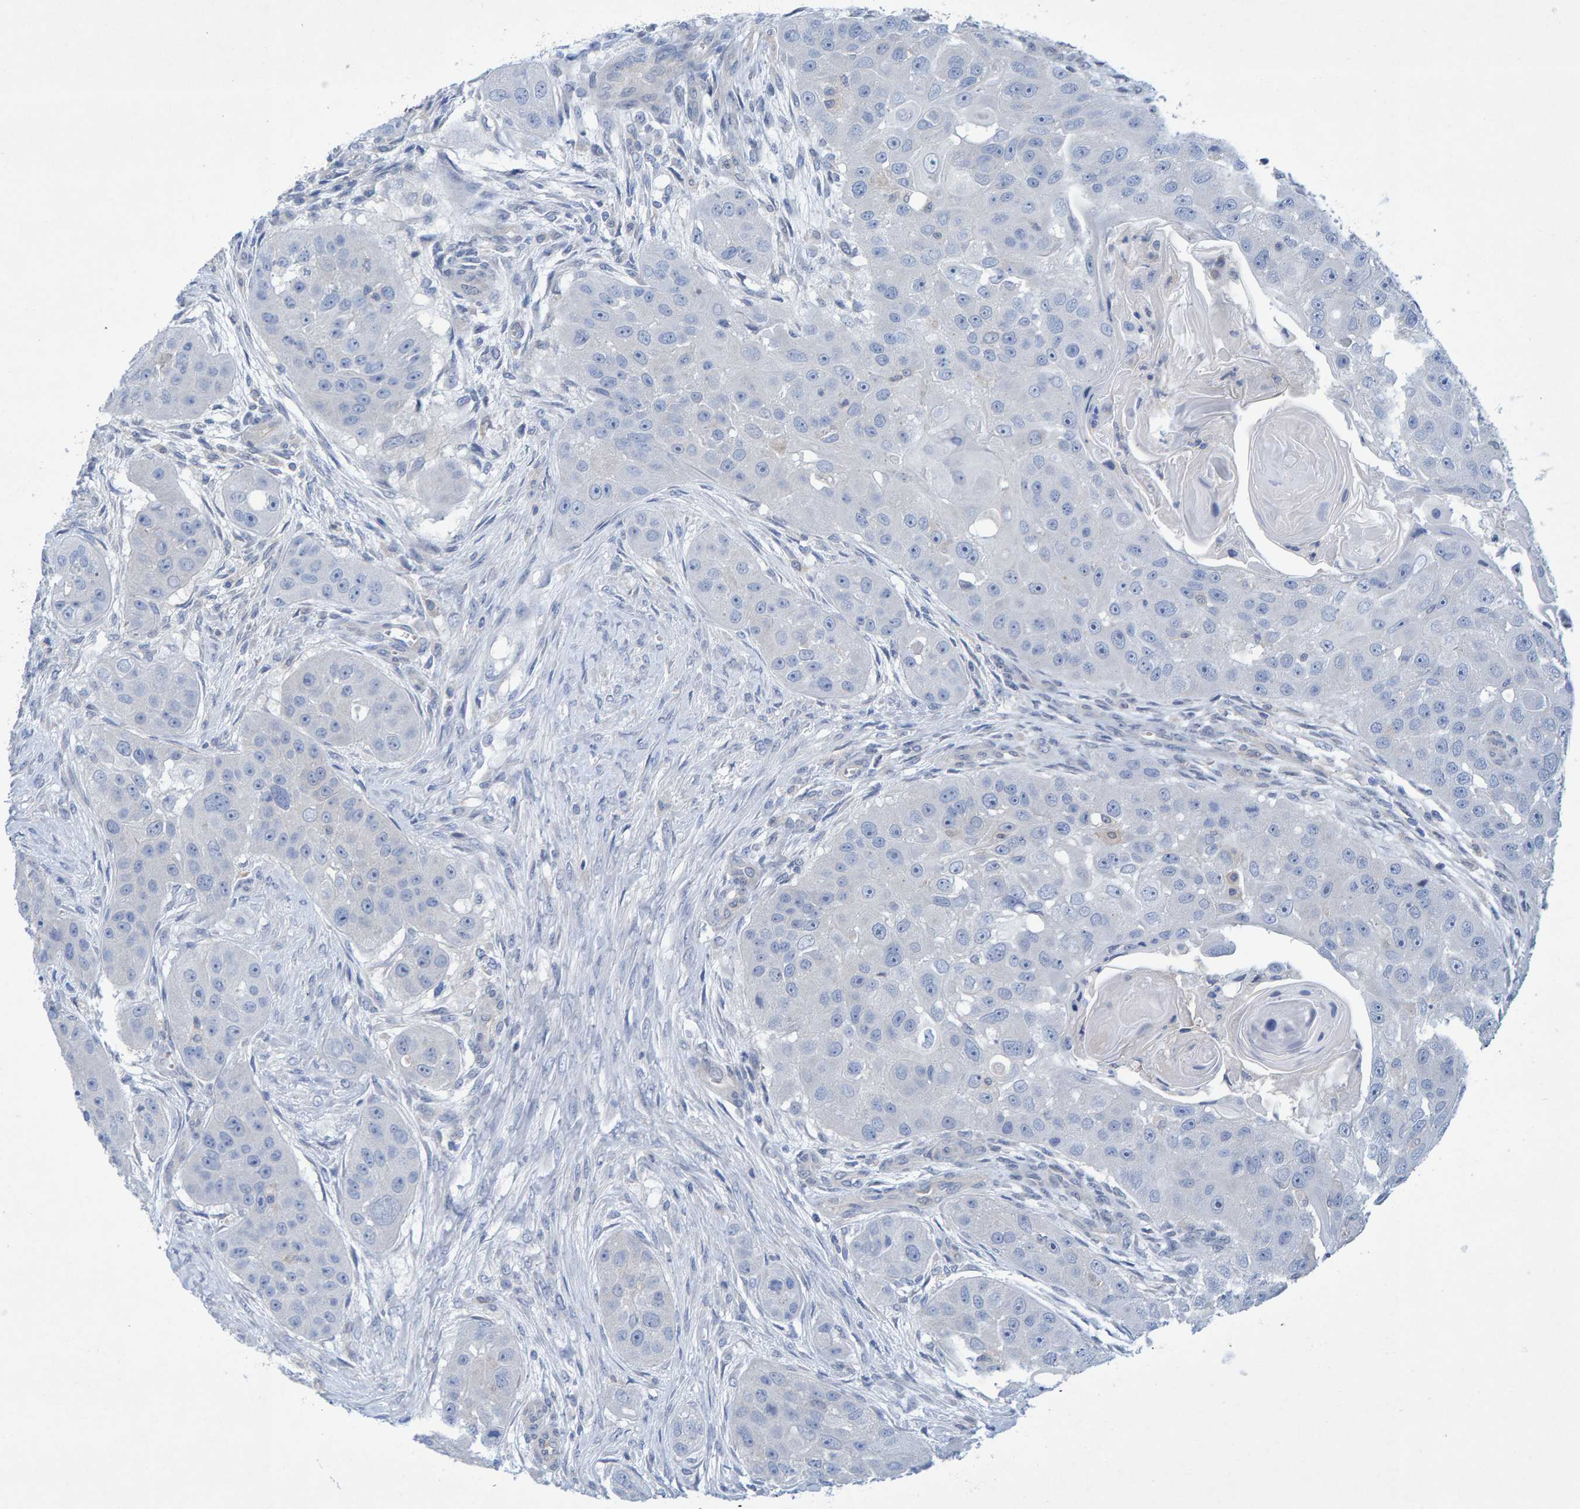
{"staining": {"intensity": "negative", "quantity": "none", "location": "none"}, "tissue": "head and neck cancer", "cell_type": "Tumor cells", "image_type": "cancer", "snomed": [{"axis": "morphology", "description": "Normal tissue, NOS"}, {"axis": "morphology", "description": "Squamous cell carcinoma, NOS"}, {"axis": "topography", "description": "Skeletal muscle"}, {"axis": "topography", "description": "Head-Neck"}], "caption": "A high-resolution photomicrograph shows IHC staining of head and neck cancer, which displays no significant positivity in tumor cells.", "gene": "ALAD", "patient": {"sex": "male", "age": 51}}